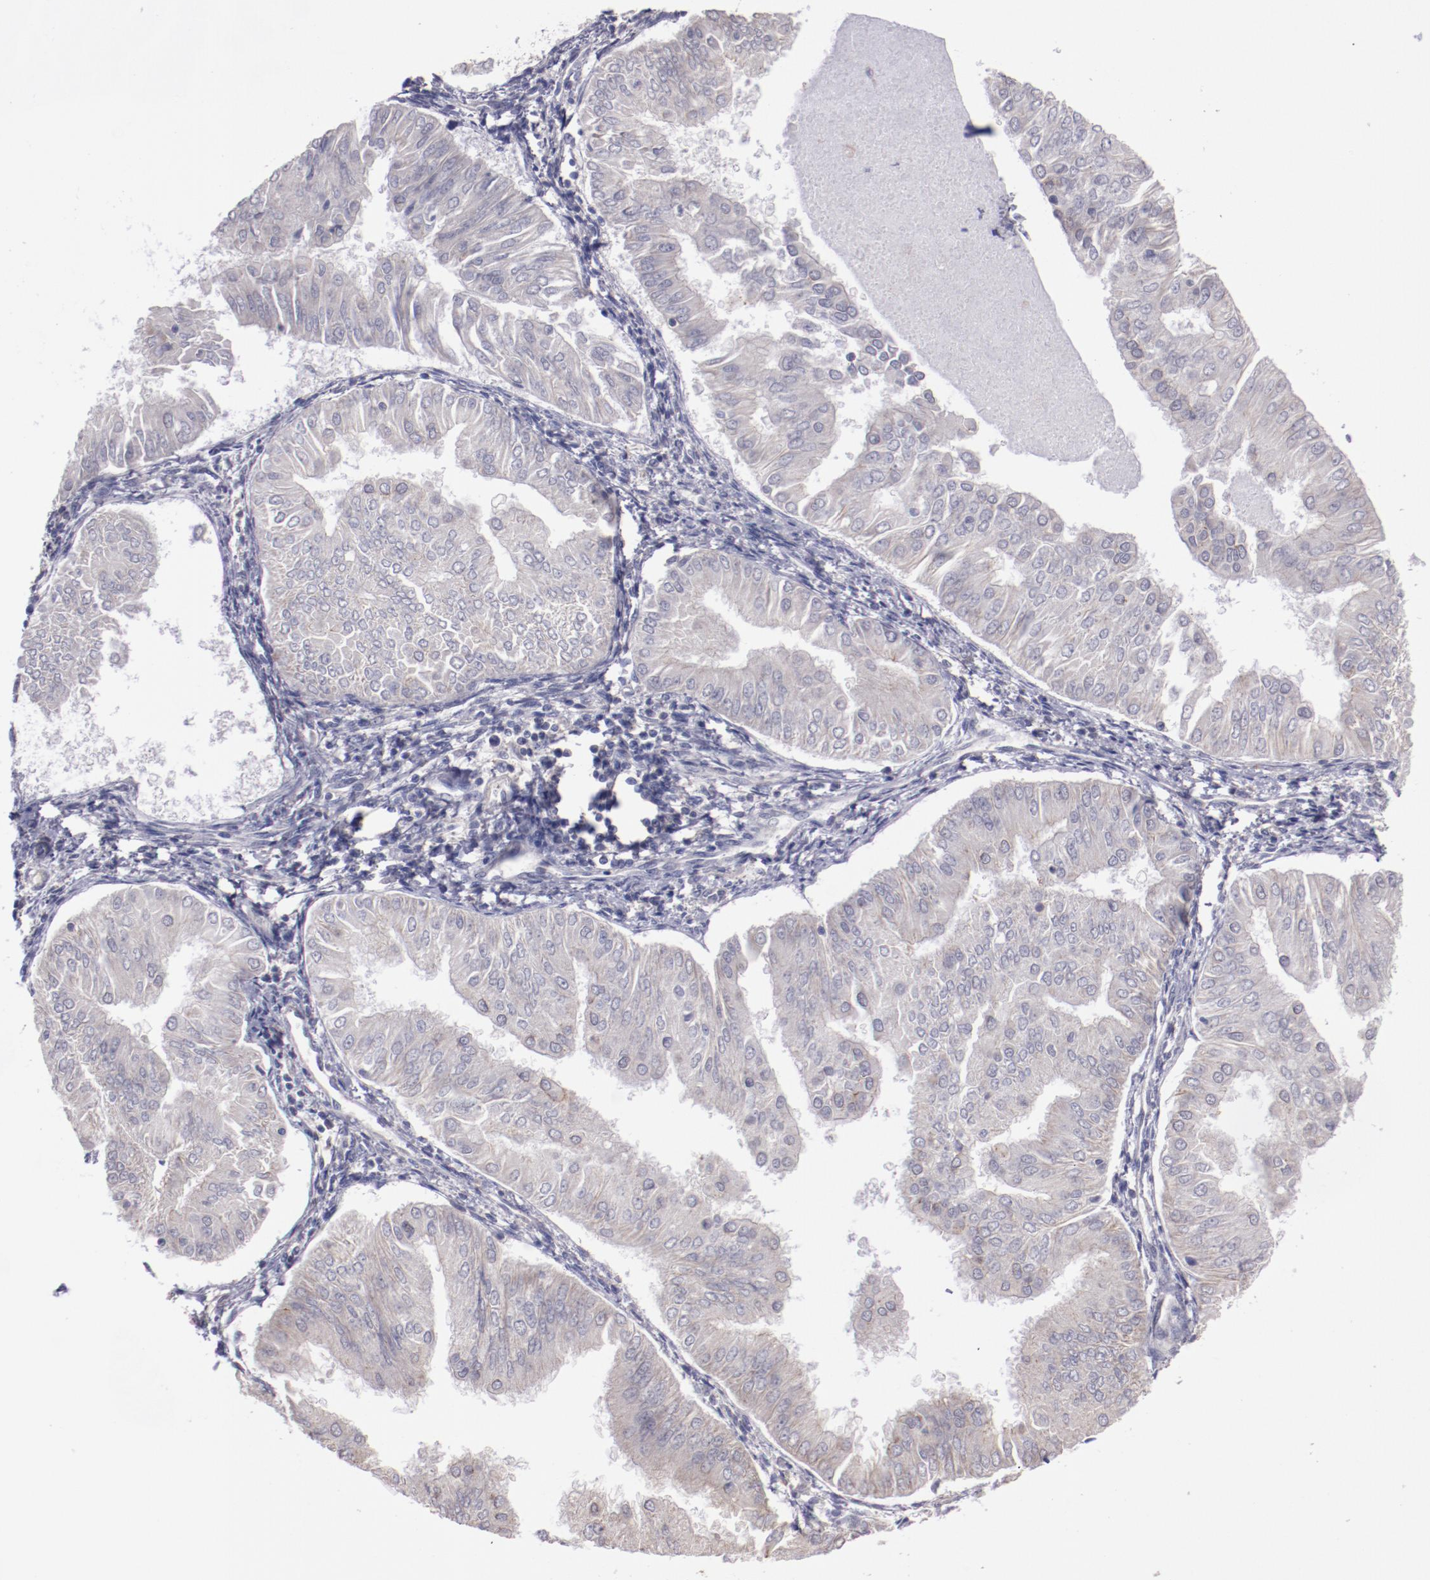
{"staining": {"intensity": "weak", "quantity": "<25%", "location": "cytoplasmic/membranous"}, "tissue": "endometrial cancer", "cell_type": "Tumor cells", "image_type": "cancer", "snomed": [{"axis": "morphology", "description": "Adenocarcinoma, NOS"}, {"axis": "topography", "description": "Endometrium"}], "caption": "An IHC histopathology image of endometrial cancer (adenocarcinoma) is shown. There is no staining in tumor cells of endometrial cancer (adenocarcinoma).", "gene": "NRXN3", "patient": {"sex": "female", "age": 53}}